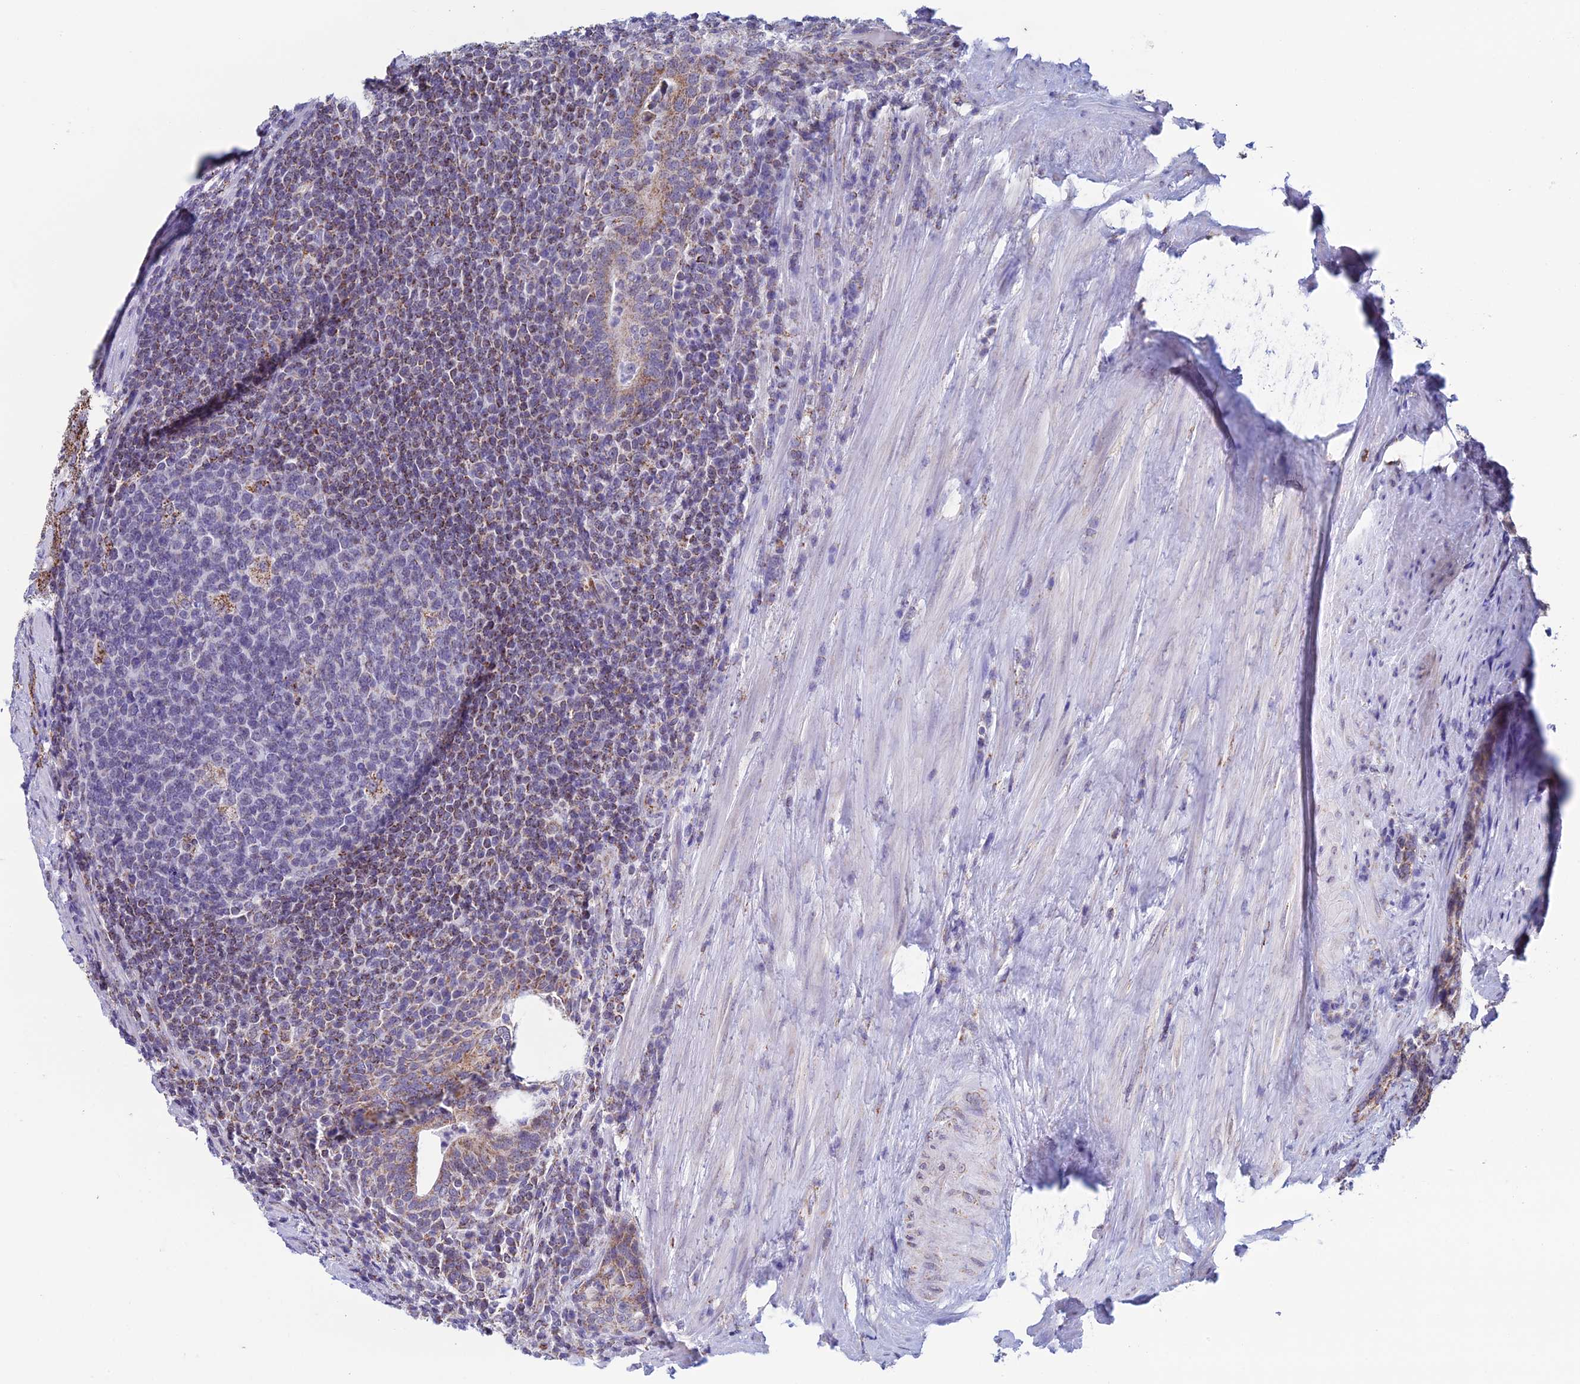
{"staining": {"intensity": "moderate", "quantity": ">75%", "location": "cytoplasmic/membranous"}, "tissue": "prostate cancer", "cell_type": "Tumor cells", "image_type": "cancer", "snomed": [{"axis": "morphology", "description": "Adenocarcinoma, Low grade"}, {"axis": "topography", "description": "Prostate"}], "caption": "Human prostate cancer (adenocarcinoma (low-grade)) stained with a protein marker demonstrates moderate staining in tumor cells.", "gene": "ZNG1B", "patient": {"sex": "male", "age": 68}}